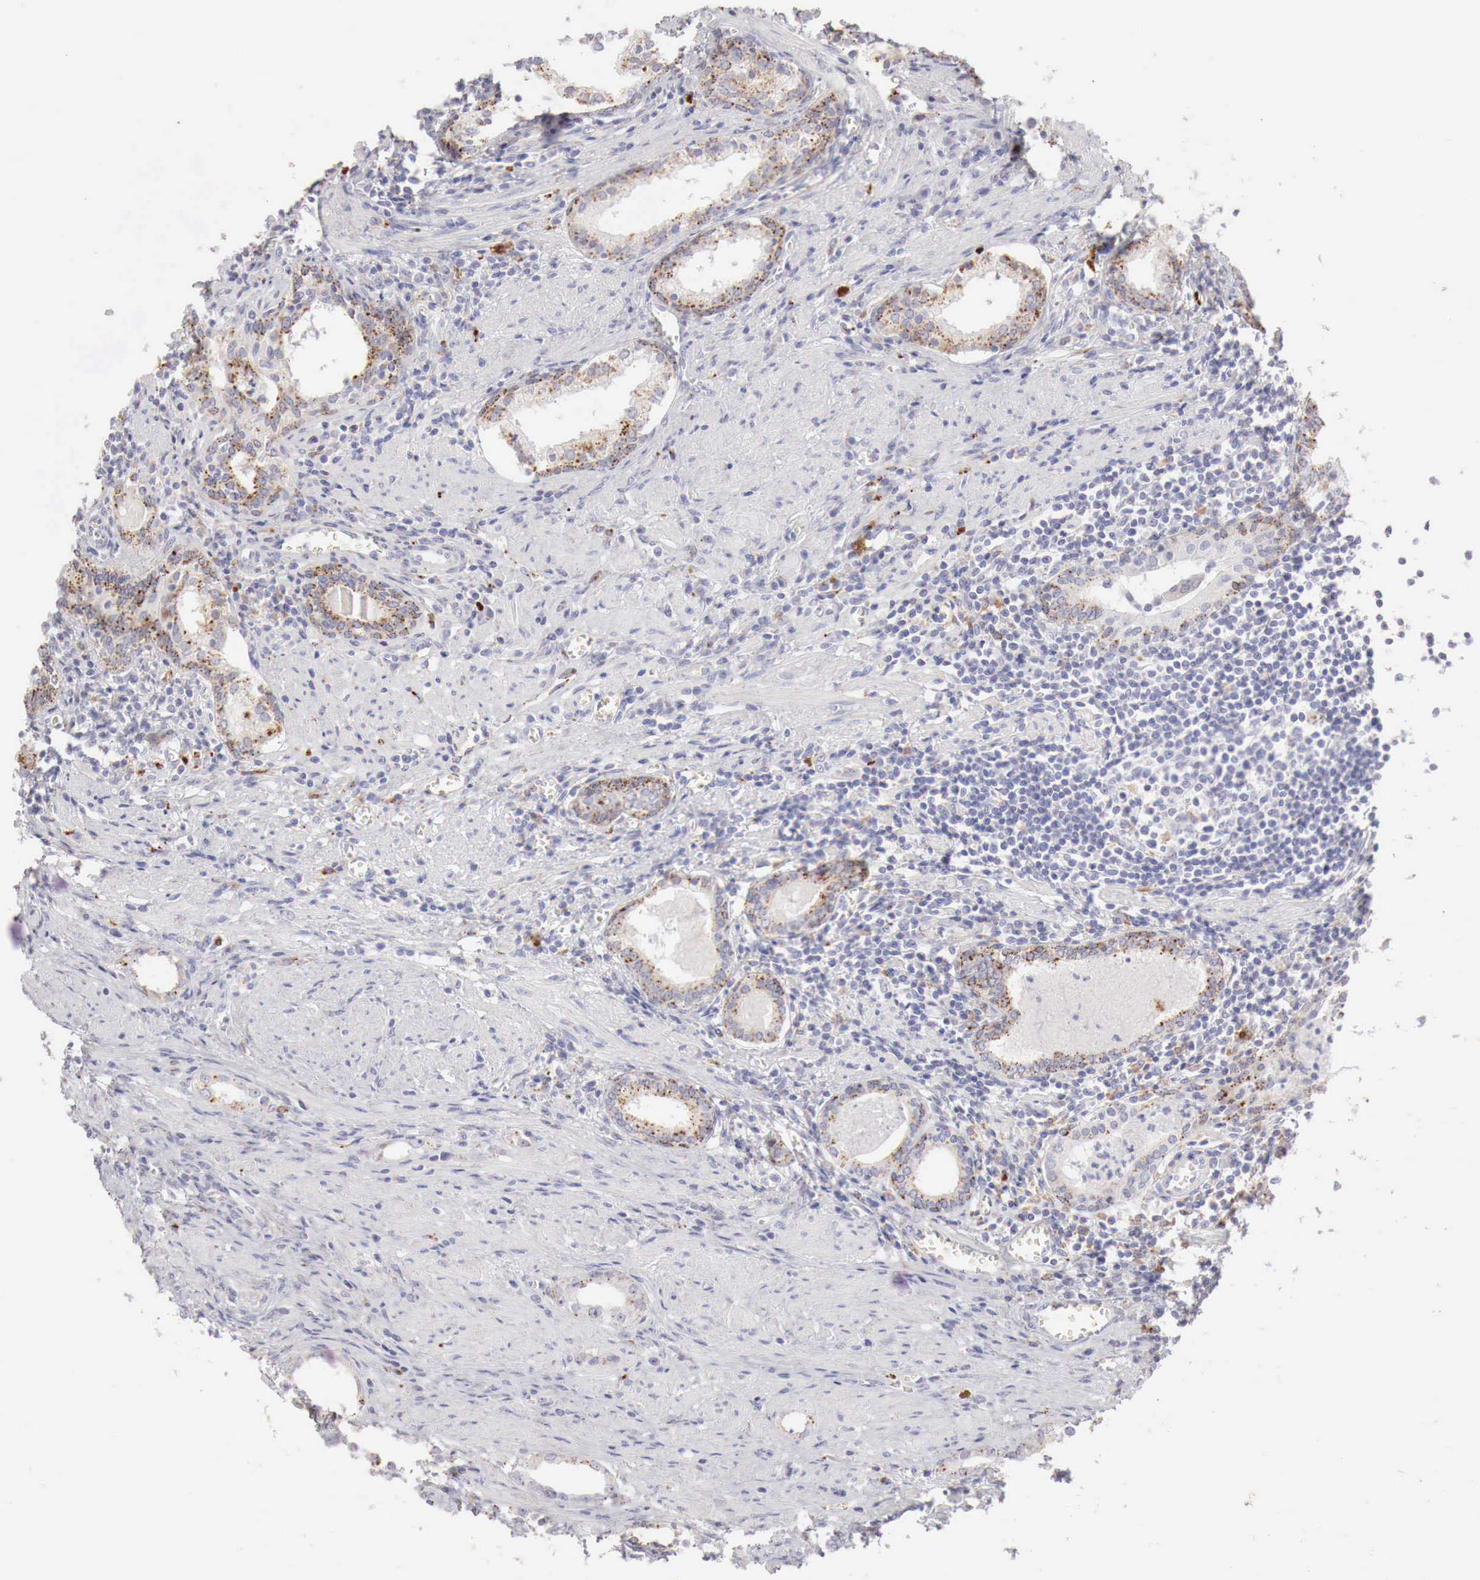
{"staining": {"intensity": "moderate", "quantity": "25%-75%", "location": "cytoplasmic/membranous"}, "tissue": "prostate cancer", "cell_type": "Tumor cells", "image_type": "cancer", "snomed": [{"axis": "morphology", "description": "Adenocarcinoma, Medium grade"}, {"axis": "topography", "description": "Prostate"}], "caption": "The micrograph reveals a brown stain indicating the presence of a protein in the cytoplasmic/membranous of tumor cells in adenocarcinoma (medium-grade) (prostate).", "gene": "GLA", "patient": {"sex": "male", "age": 73}}